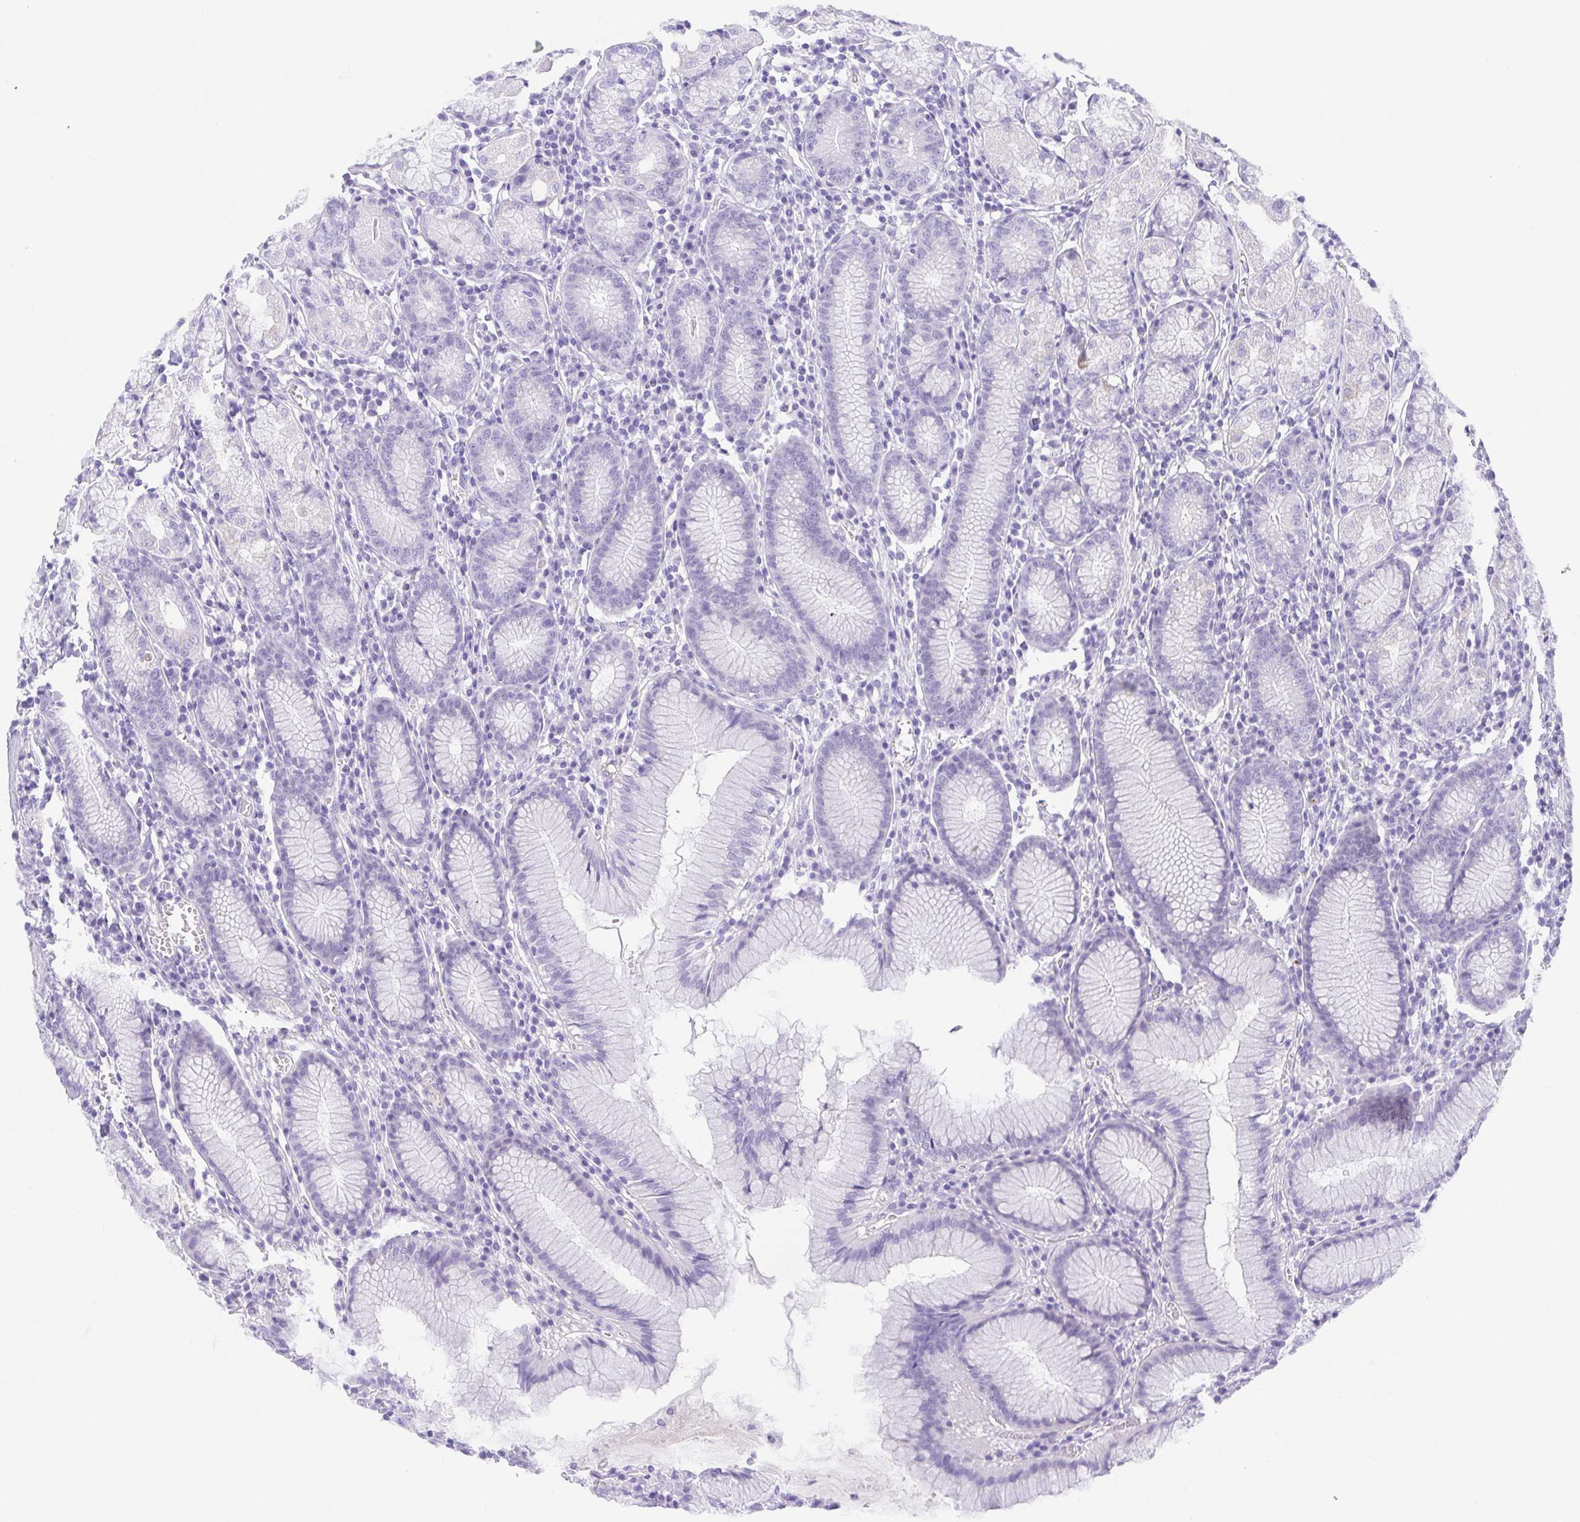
{"staining": {"intensity": "weak", "quantity": "<25%", "location": "cytoplasmic/membranous"}, "tissue": "stomach", "cell_type": "Glandular cells", "image_type": "normal", "snomed": [{"axis": "morphology", "description": "Normal tissue, NOS"}, {"axis": "topography", "description": "Stomach"}], "caption": "Photomicrograph shows no significant protein positivity in glandular cells of benign stomach.", "gene": "SPATA4", "patient": {"sex": "male", "age": 55}}